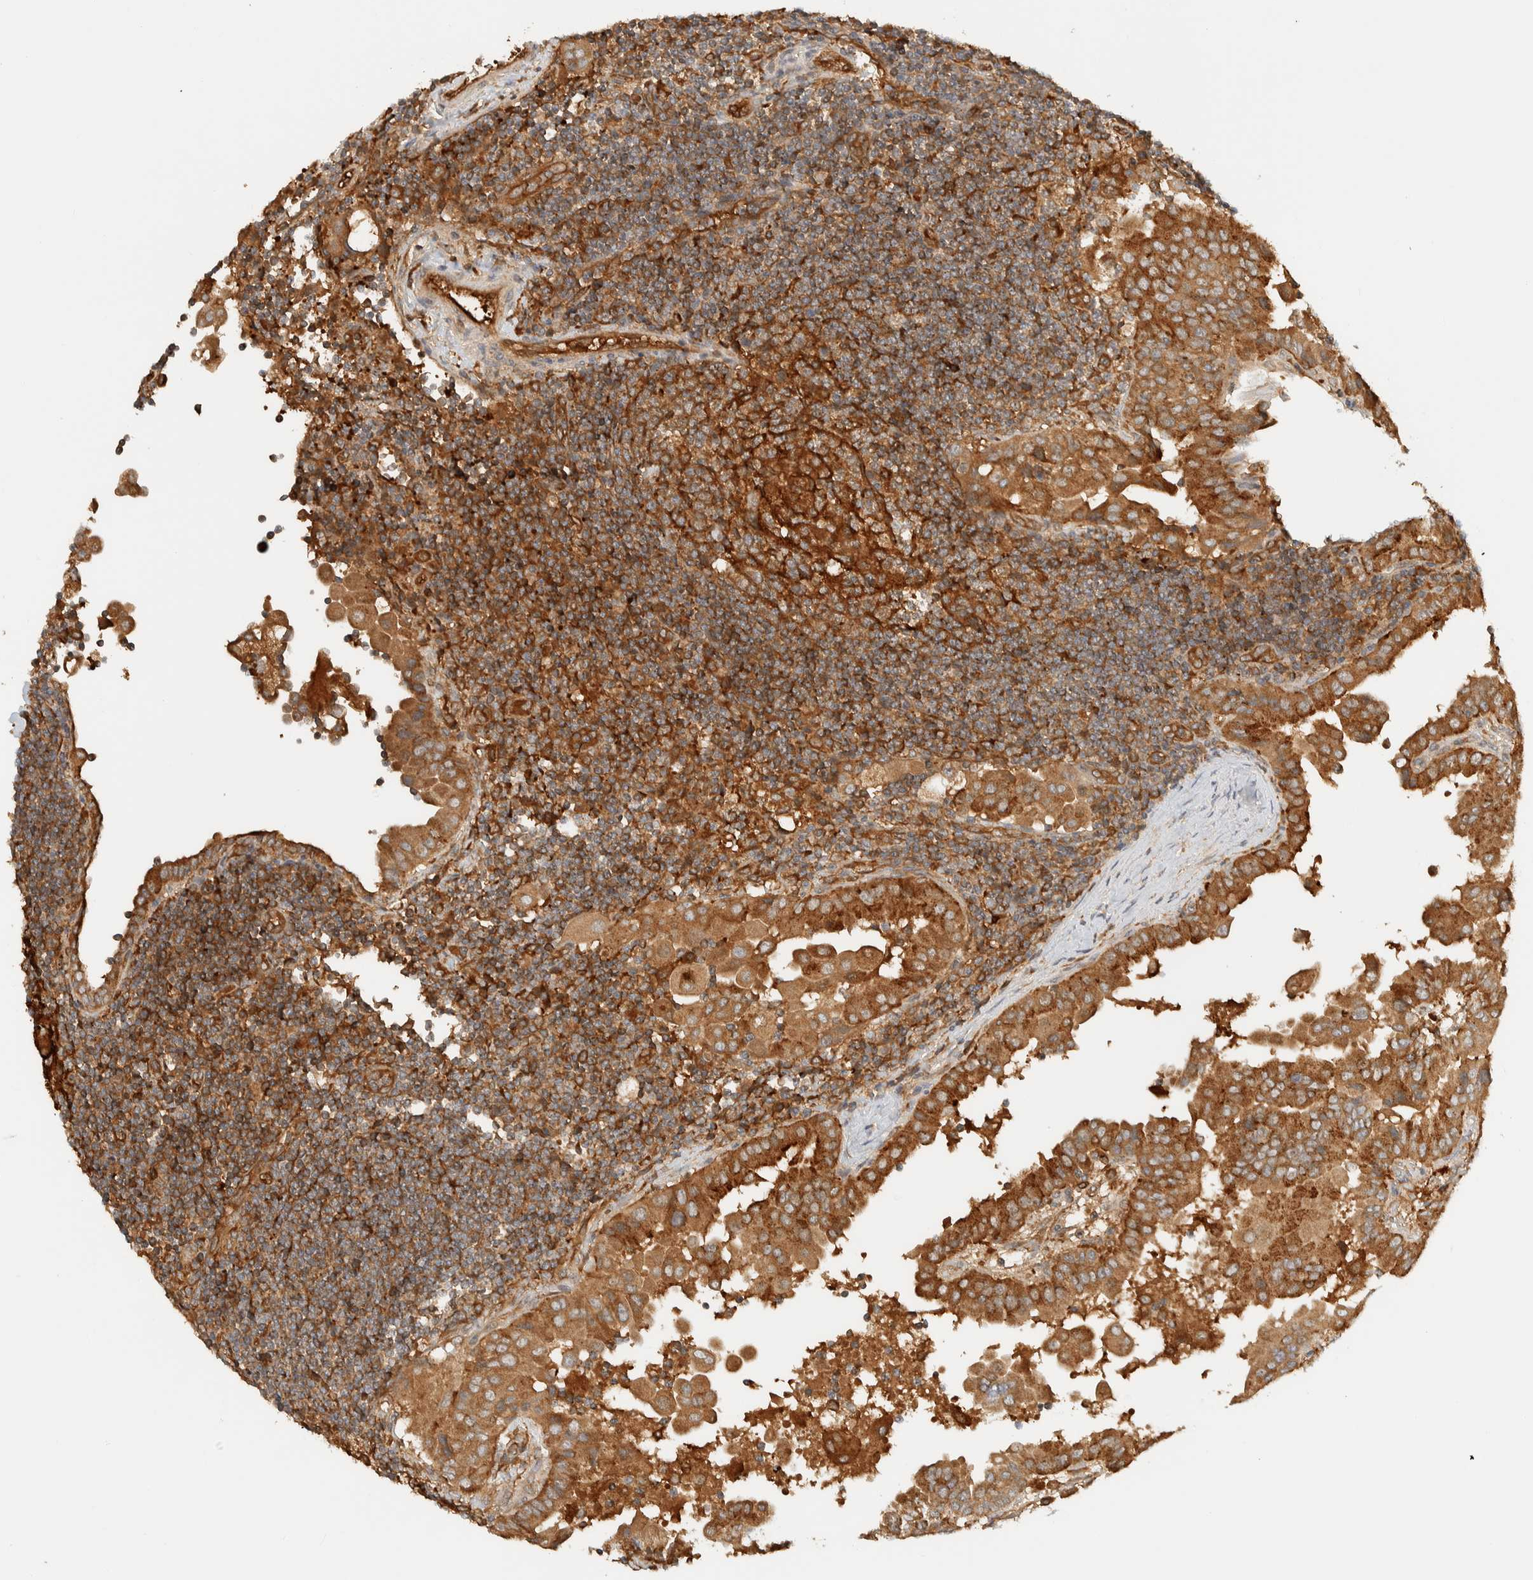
{"staining": {"intensity": "strong", "quantity": ">75%", "location": "cytoplasmic/membranous"}, "tissue": "thyroid cancer", "cell_type": "Tumor cells", "image_type": "cancer", "snomed": [{"axis": "morphology", "description": "Papillary adenocarcinoma, NOS"}, {"axis": "topography", "description": "Thyroid gland"}], "caption": "A micrograph showing strong cytoplasmic/membranous staining in approximately >75% of tumor cells in thyroid cancer (papillary adenocarcinoma), as visualized by brown immunohistochemical staining.", "gene": "TMEM192", "patient": {"sex": "male", "age": 33}}